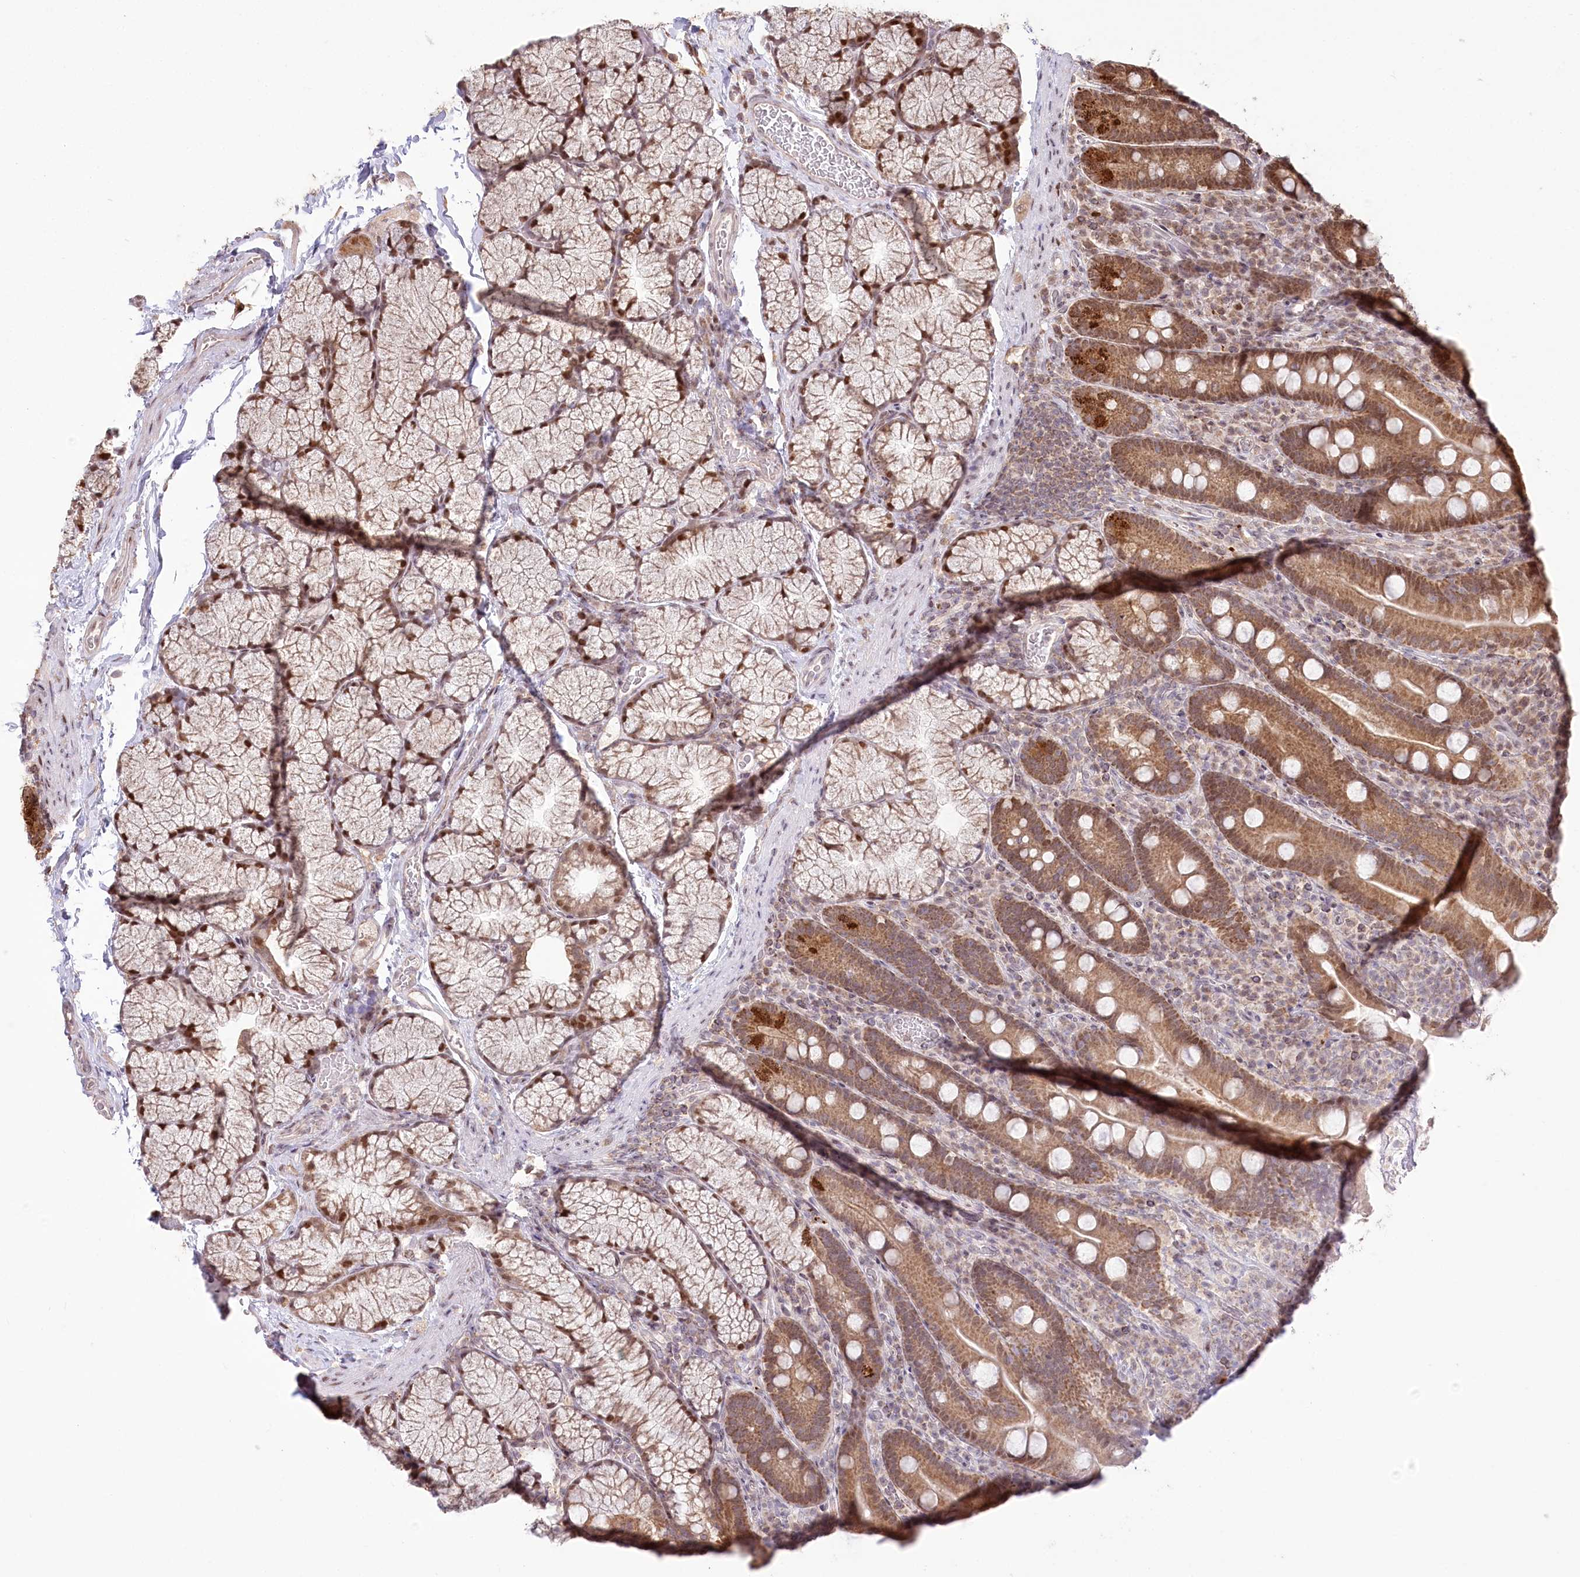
{"staining": {"intensity": "moderate", "quantity": ">75%", "location": "cytoplasmic/membranous,nuclear"}, "tissue": "duodenum", "cell_type": "Glandular cells", "image_type": "normal", "snomed": [{"axis": "morphology", "description": "Normal tissue, NOS"}, {"axis": "topography", "description": "Duodenum"}], "caption": "Protein staining reveals moderate cytoplasmic/membranous,nuclear positivity in approximately >75% of glandular cells in unremarkable duodenum.", "gene": "PYURF", "patient": {"sex": "male", "age": 35}}